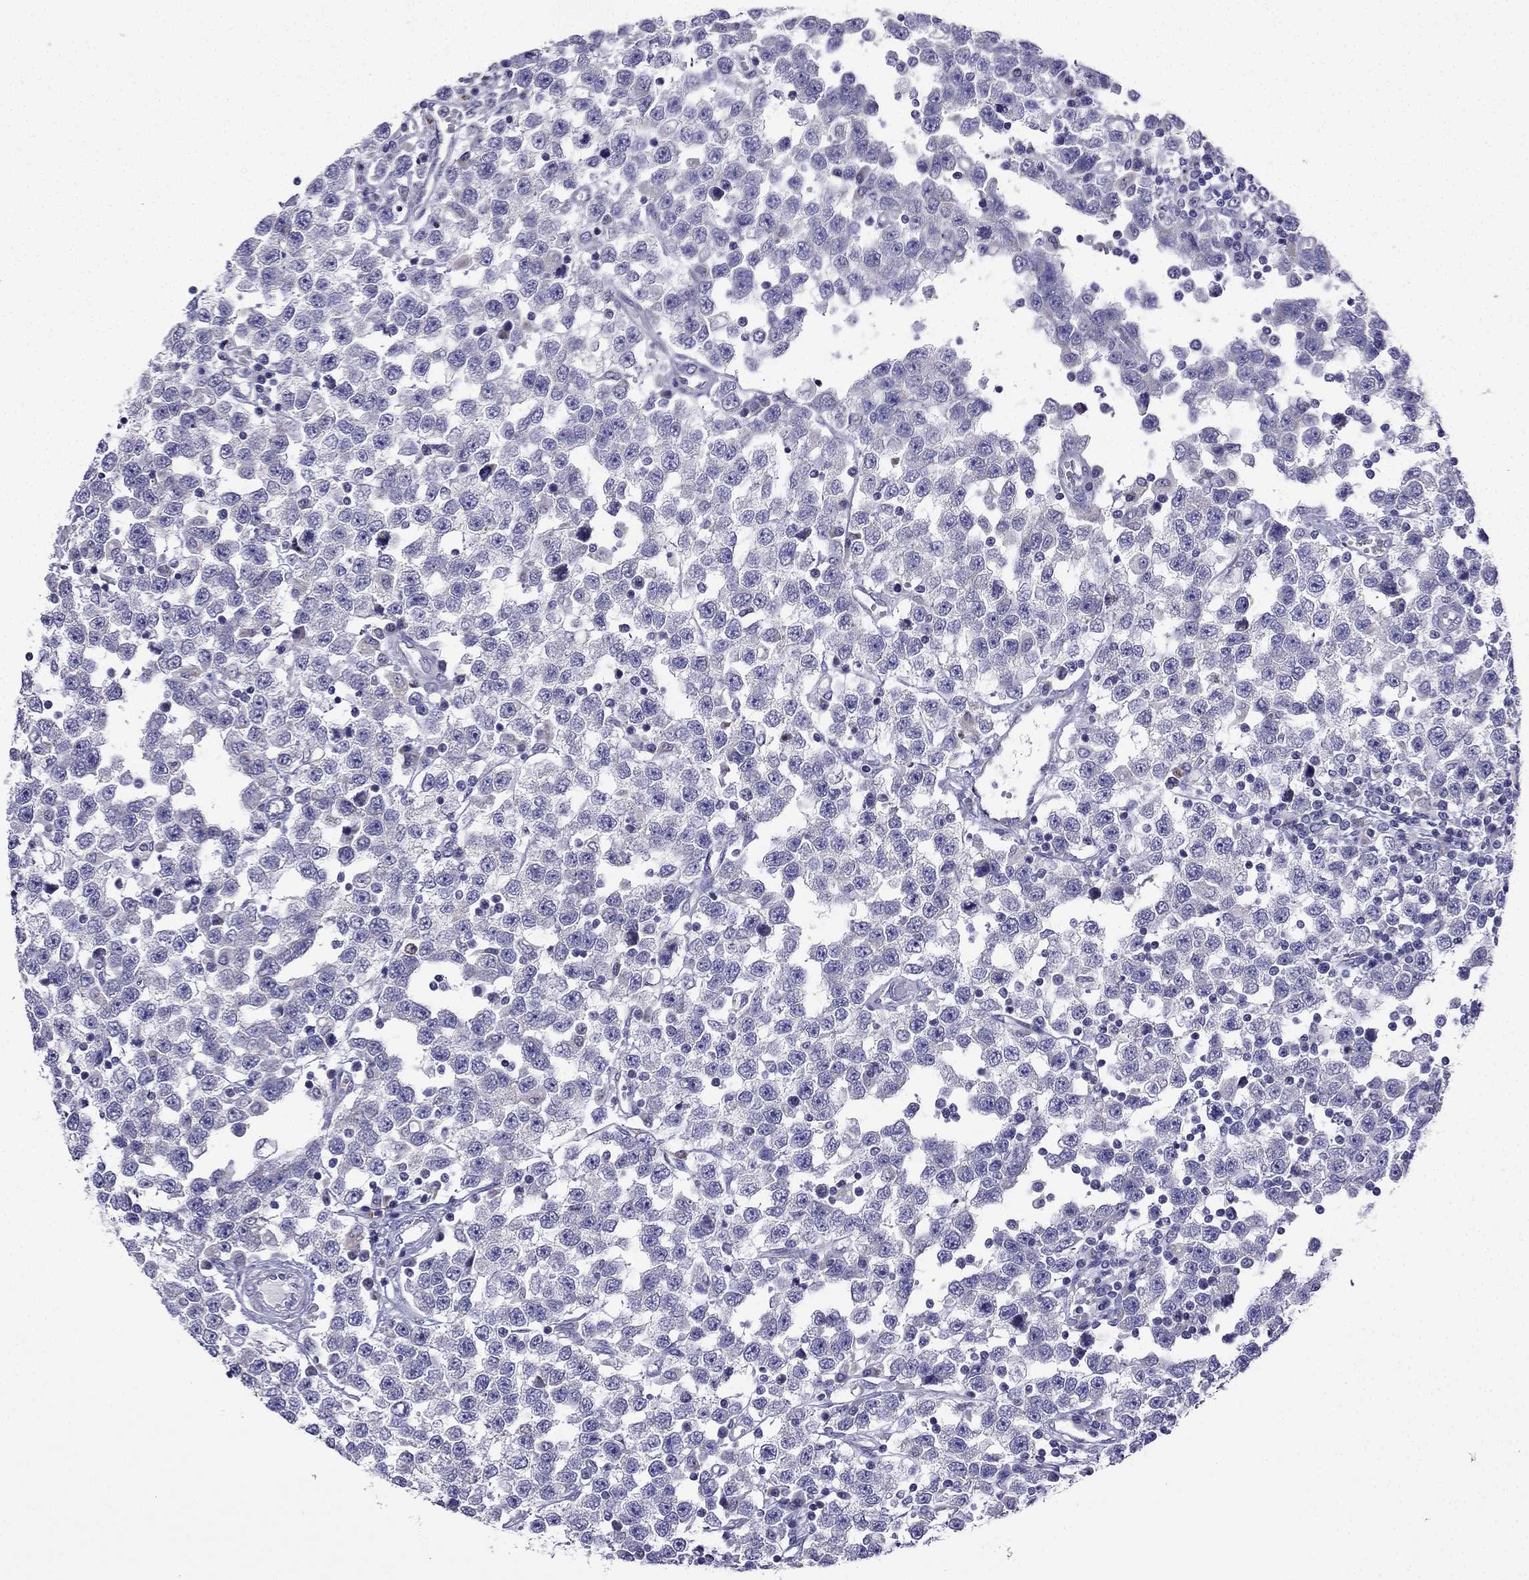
{"staining": {"intensity": "negative", "quantity": "none", "location": "none"}, "tissue": "testis cancer", "cell_type": "Tumor cells", "image_type": "cancer", "snomed": [{"axis": "morphology", "description": "Seminoma, NOS"}, {"axis": "topography", "description": "Testis"}], "caption": "Tumor cells show no significant positivity in testis cancer (seminoma).", "gene": "KIF5A", "patient": {"sex": "male", "age": 34}}